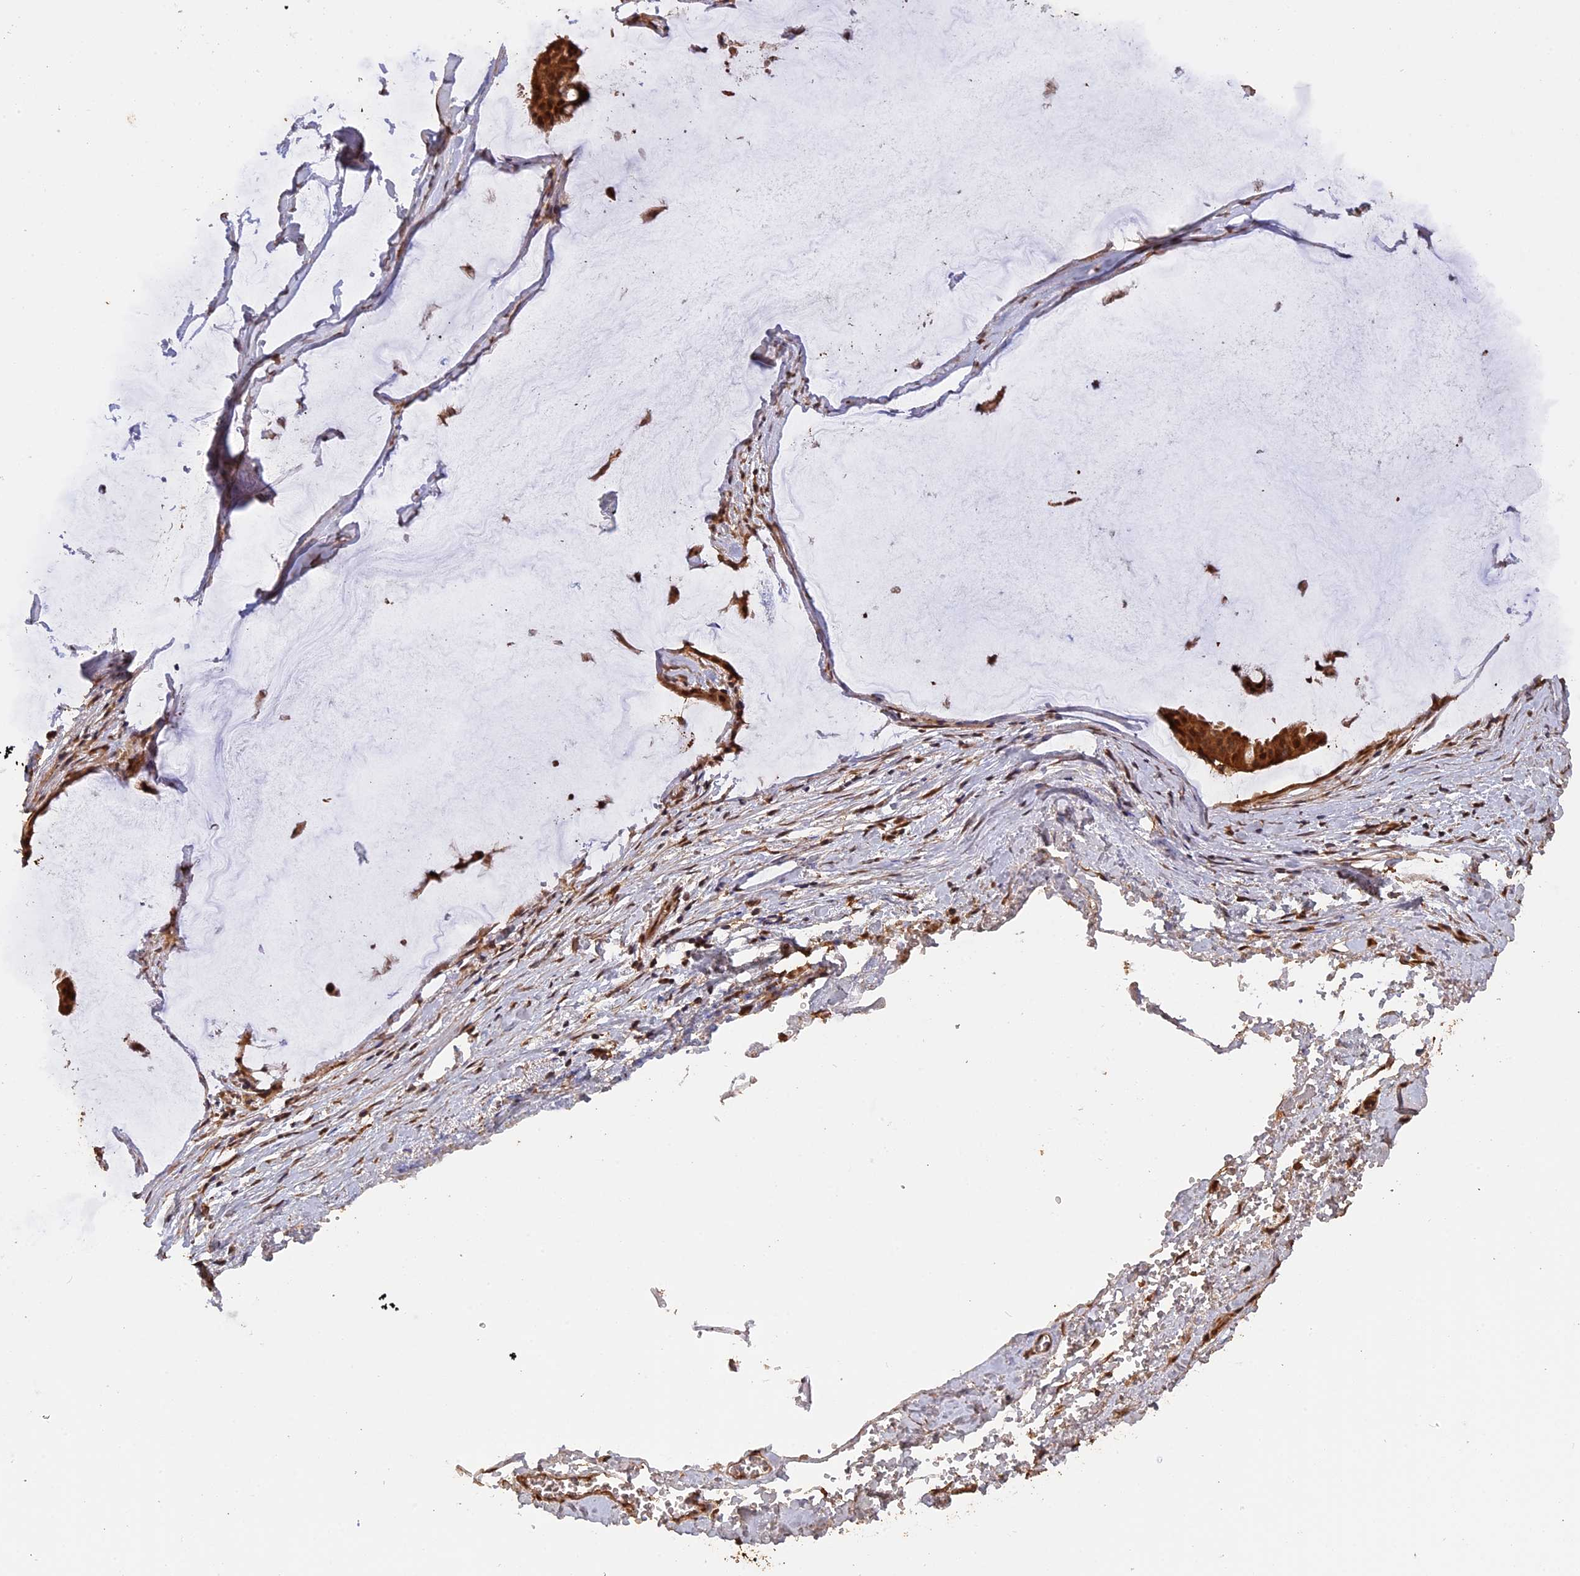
{"staining": {"intensity": "moderate", "quantity": ">75%", "location": "cytoplasmic/membranous,nuclear"}, "tissue": "ovarian cancer", "cell_type": "Tumor cells", "image_type": "cancer", "snomed": [{"axis": "morphology", "description": "Cystadenocarcinoma, mucinous, NOS"}, {"axis": "topography", "description": "Ovary"}], "caption": "Ovarian mucinous cystadenocarcinoma was stained to show a protein in brown. There is medium levels of moderate cytoplasmic/membranous and nuclear staining in approximately >75% of tumor cells.", "gene": "PSMC6", "patient": {"sex": "female", "age": 73}}